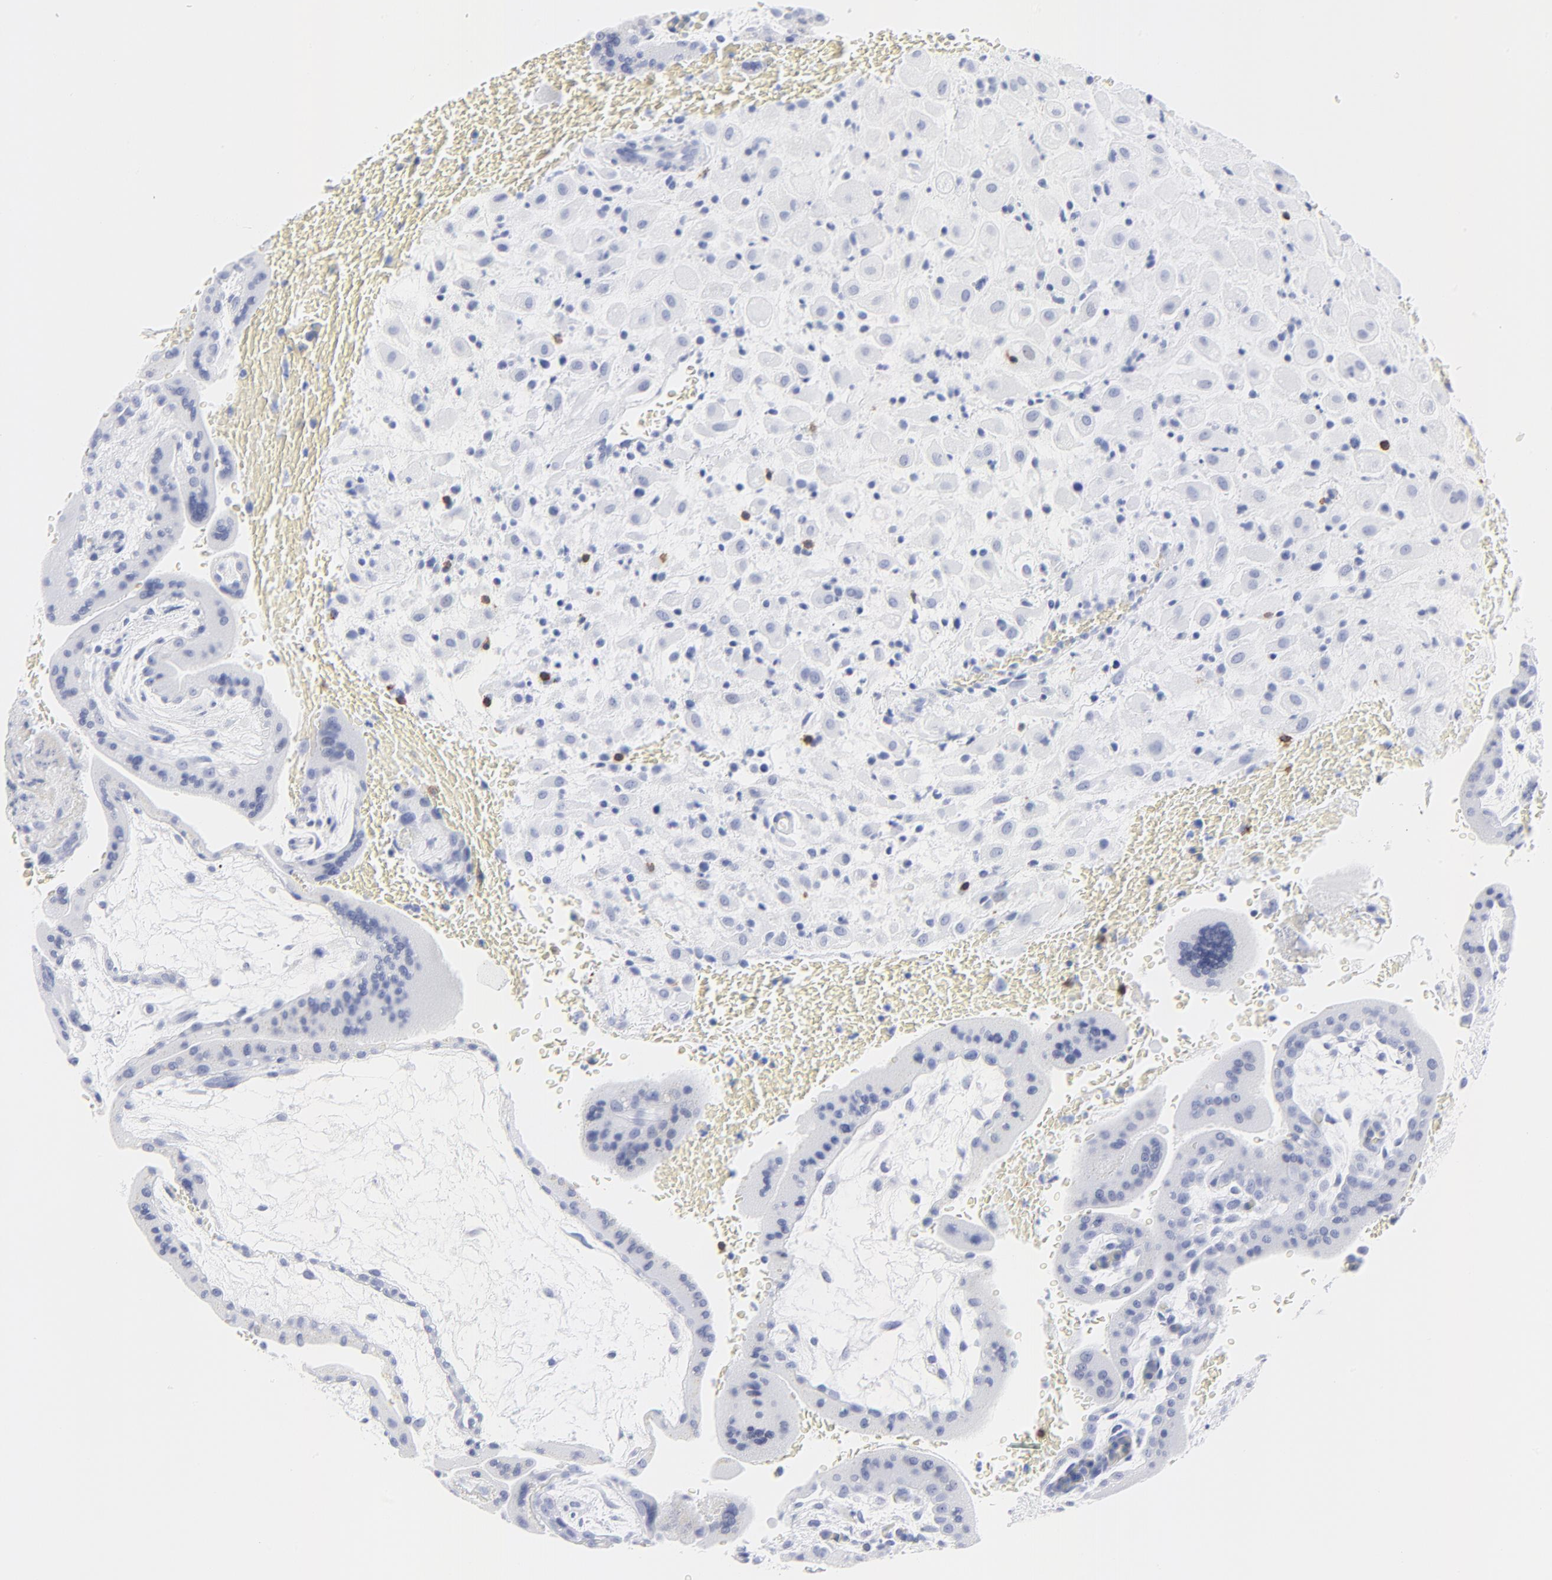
{"staining": {"intensity": "negative", "quantity": "none", "location": "none"}, "tissue": "placenta", "cell_type": "Decidual cells", "image_type": "normal", "snomed": [{"axis": "morphology", "description": "Normal tissue, NOS"}, {"axis": "topography", "description": "Placenta"}], "caption": "High power microscopy micrograph of an immunohistochemistry histopathology image of benign placenta, revealing no significant staining in decidual cells.", "gene": "LCK", "patient": {"sex": "female", "age": 35}}